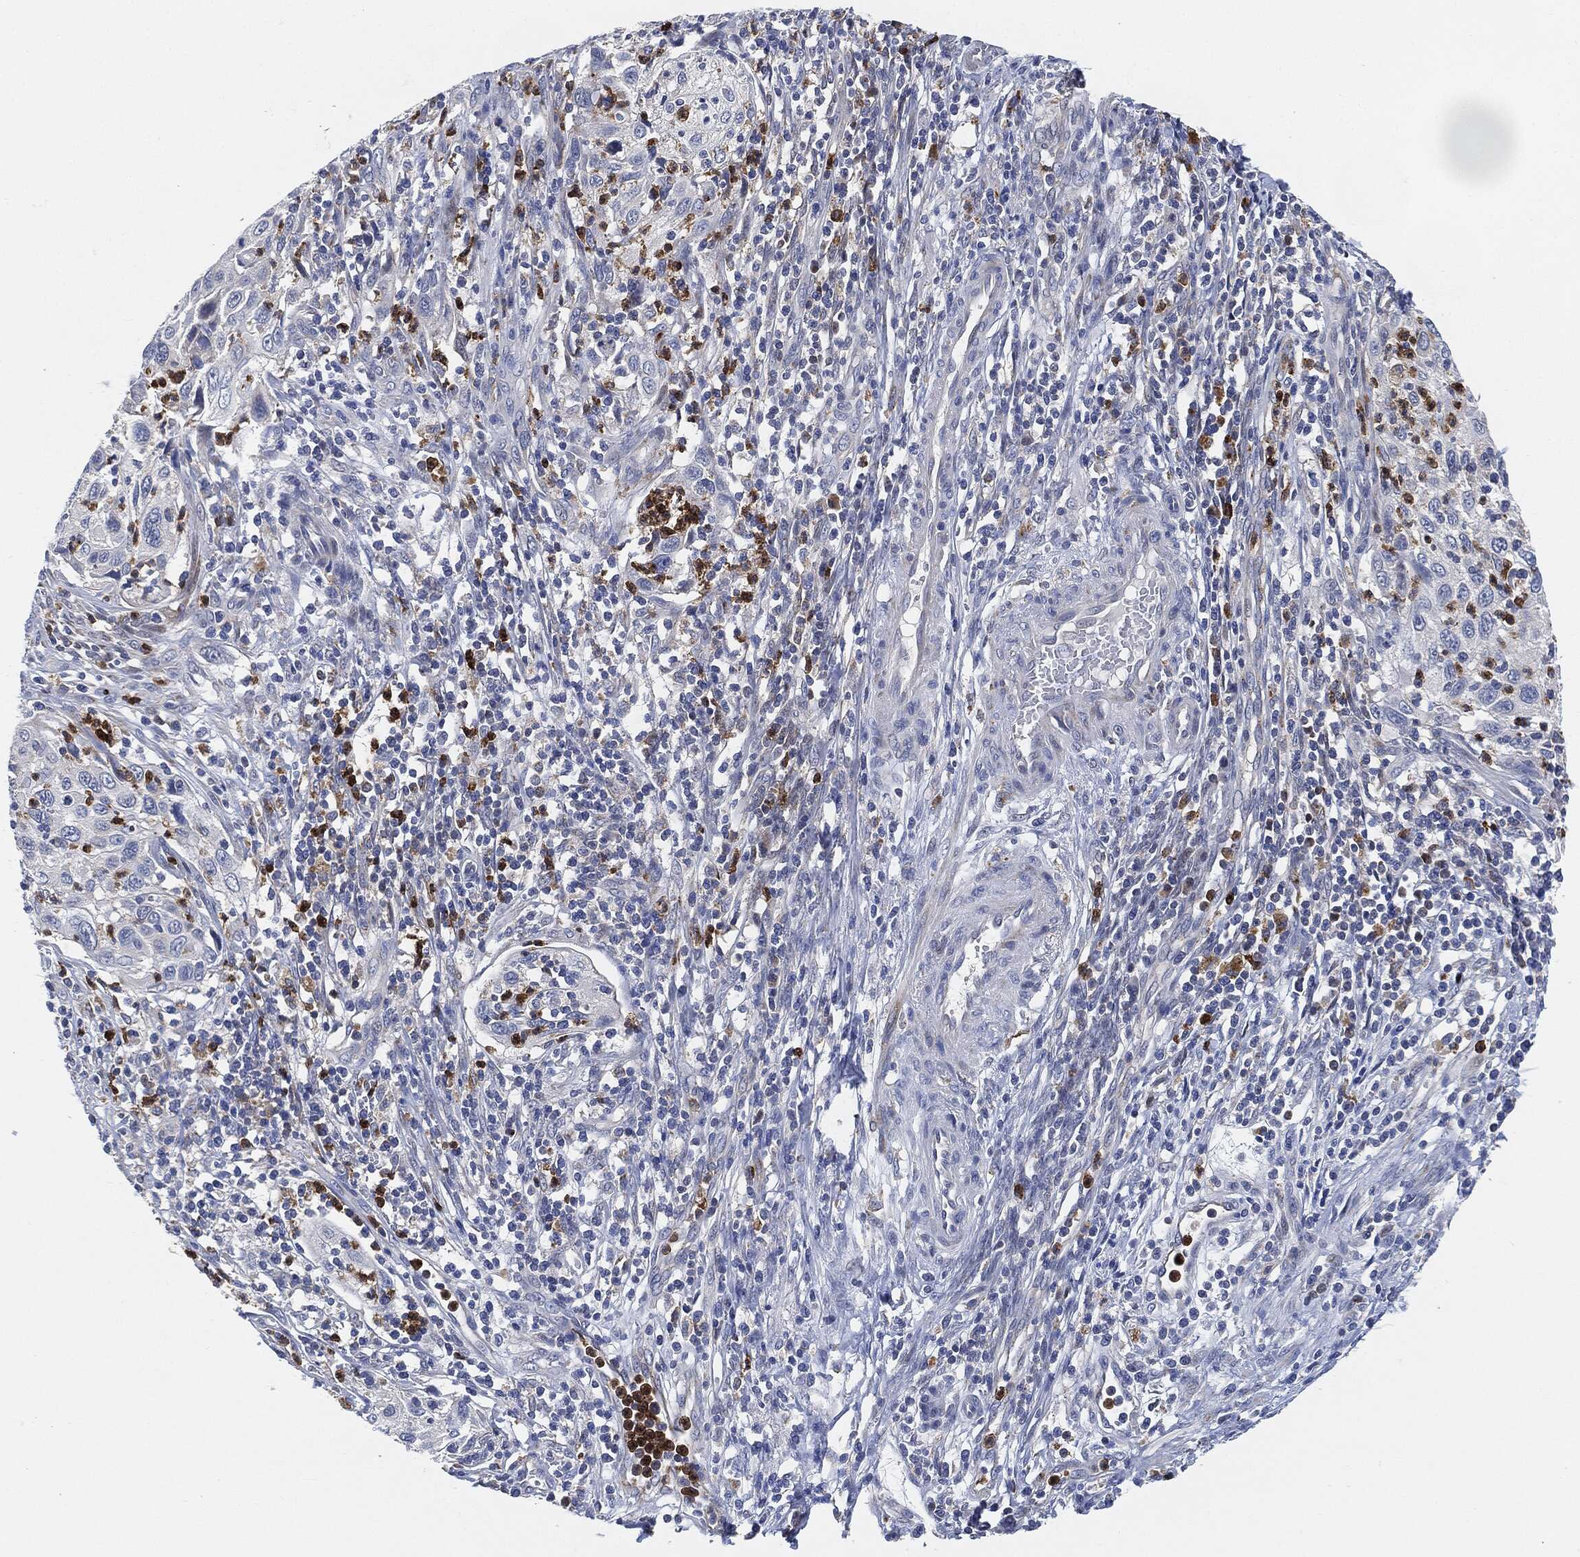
{"staining": {"intensity": "negative", "quantity": "none", "location": "none"}, "tissue": "cervical cancer", "cell_type": "Tumor cells", "image_type": "cancer", "snomed": [{"axis": "morphology", "description": "Squamous cell carcinoma, NOS"}, {"axis": "topography", "description": "Cervix"}], "caption": "IHC micrograph of neoplastic tissue: human cervical cancer stained with DAB reveals no significant protein expression in tumor cells. (DAB (3,3'-diaminobenzidine) IHC, high magnification).", "gene": "VSIG4", "patient": {"sex": "female", "age": 70}}